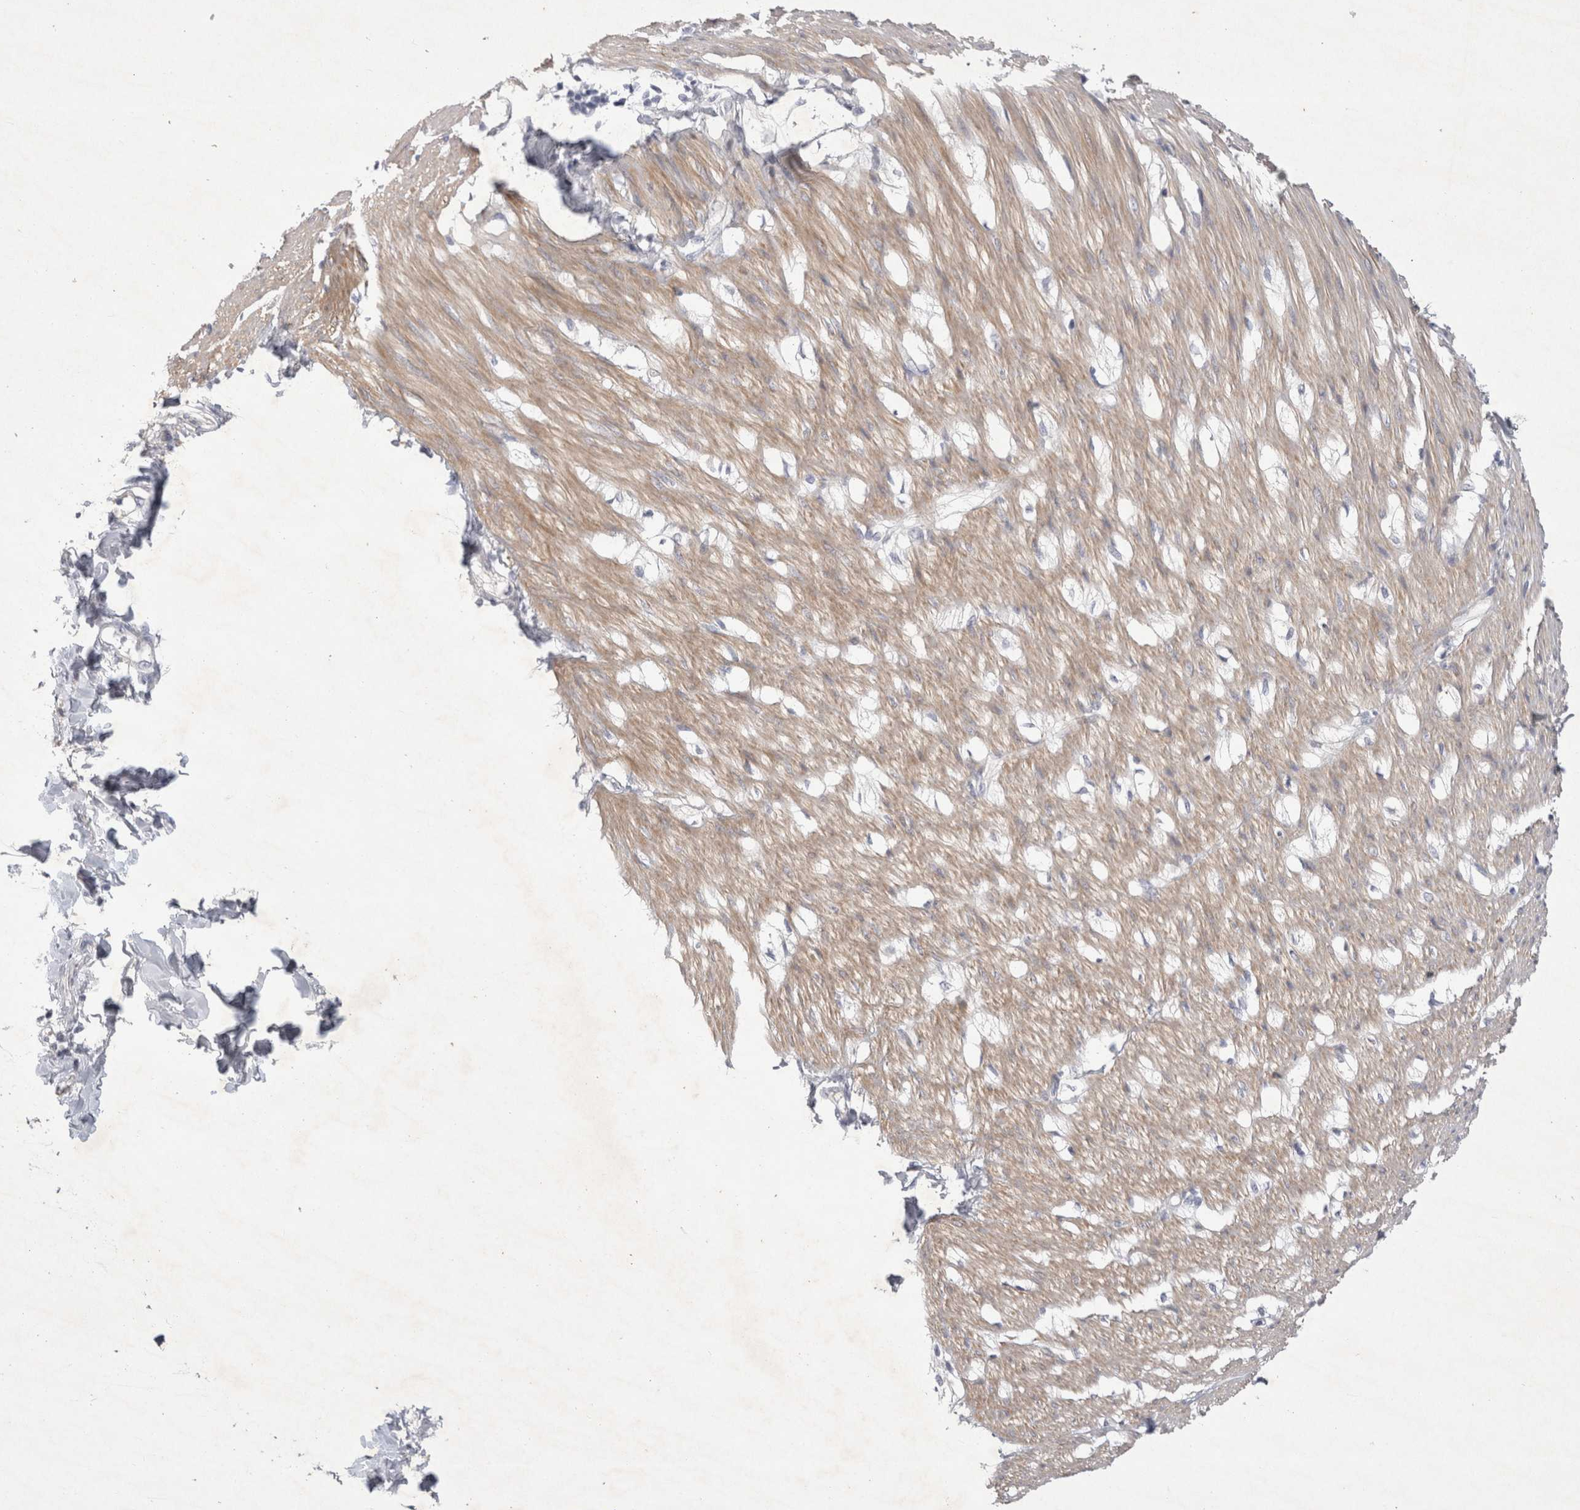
{"staining": {"intensity": "weak", "quantity": ">75%", "location": "cytoplasmic/membranous"}, "tissue": "smooth muscle", "cell_type": "Smooth muscle cells", "image_type": "normal", "snomed": [{"axis": "morphology", "description": "Normal tissue, NOS"}, {"axis": "morphology", "description": "Adenocarcinoma, NOS"}, {"axis": "topography", "description": "Smooth muscle"}, {"axis": "topography", "description": "Colon"}], "caption": "Immunohistochemical staining of normal human smooth muscle demonstrates >75% levels of weak cytoplasmic/membranous protein staining in about >75% of smooth muscle cells.", "gene": "BZW2", "patient": {"sex": "male", "age": 14}}